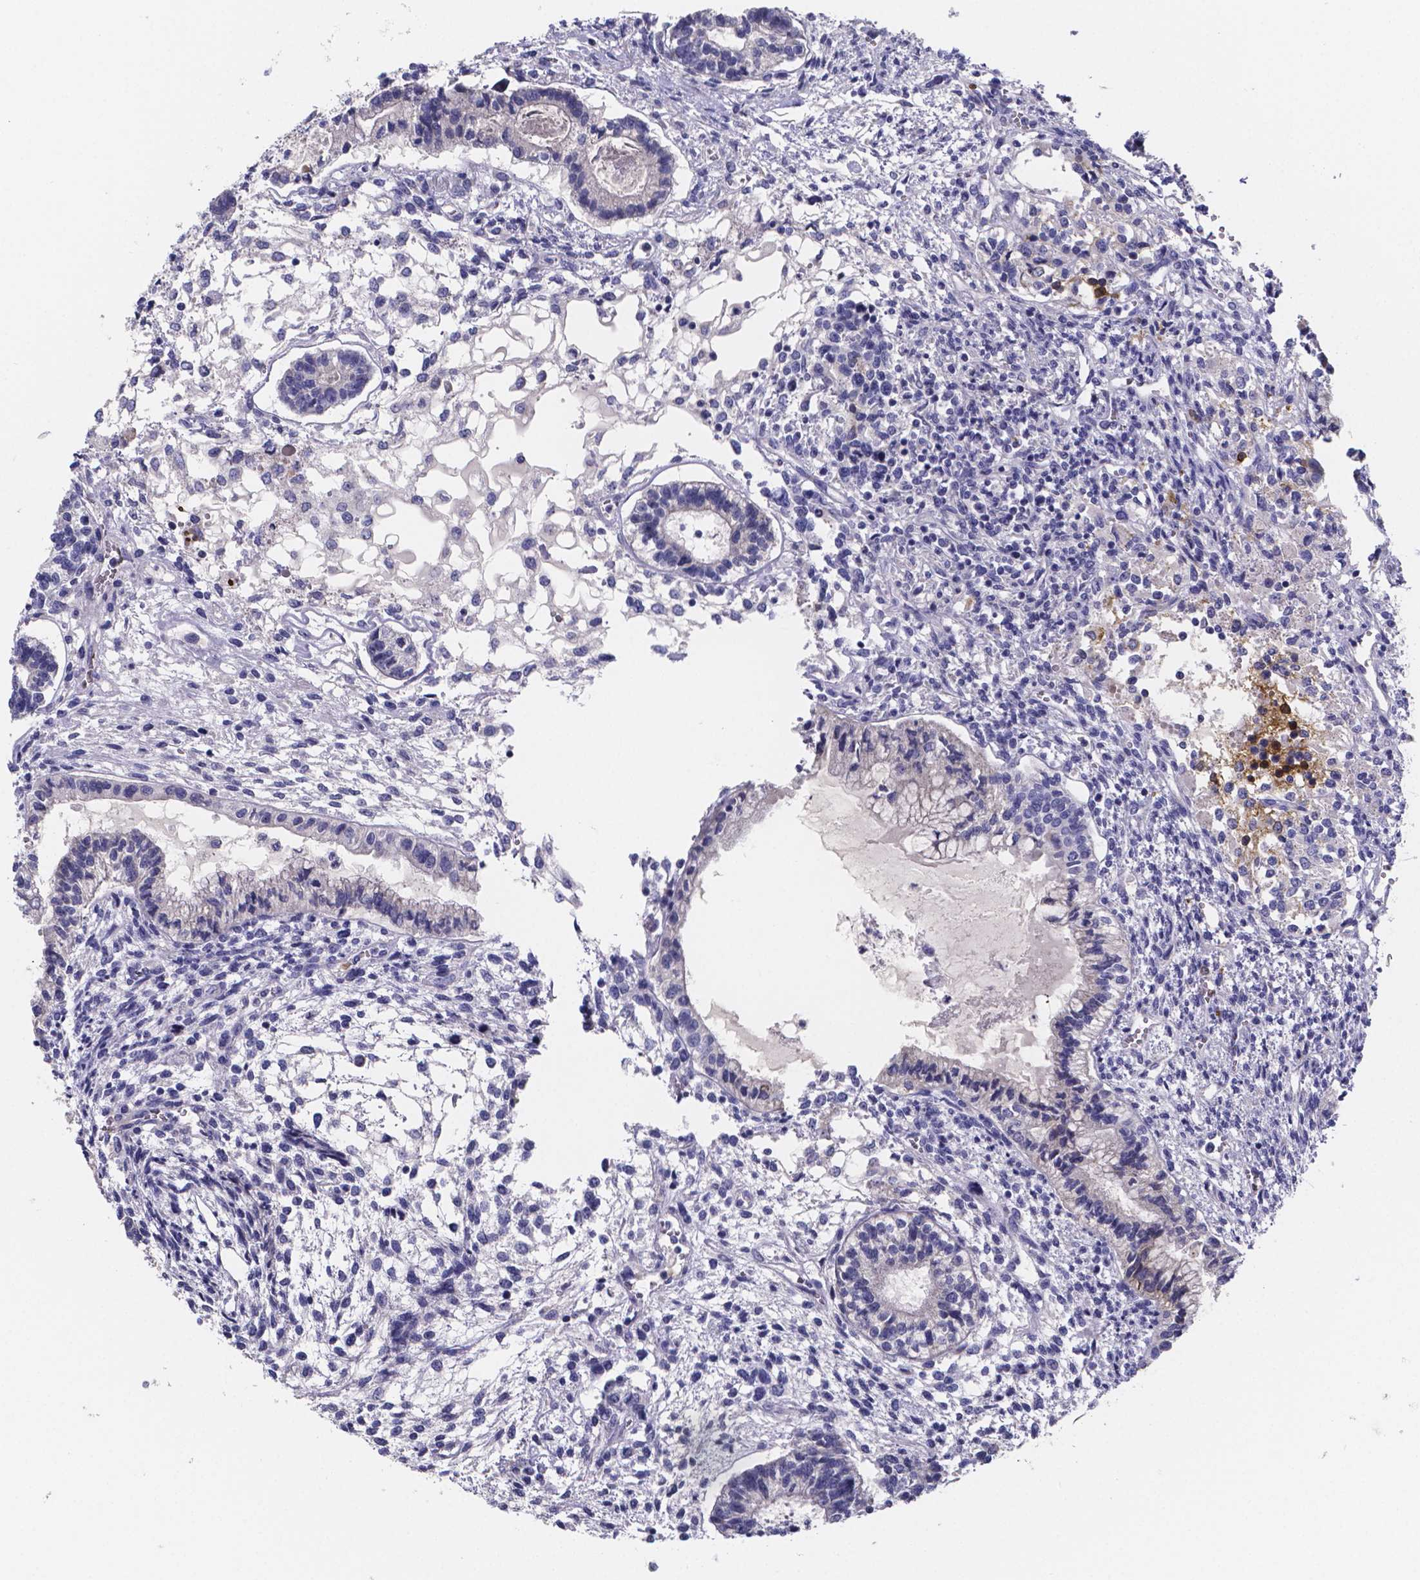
{"staining": {"intensity": "negative", "quantity": "none", "location": "none"}, "tissue": "testis cancer", "cell_type": "Tumor cells", "image_type": "cancer", "snomed": [{"axis": "morphology", "description": "Carcinoma, Embryonal, NOS"}, {"axis": "topography", "description": "Testis"}], "caption": "Testis cancer (embryonal carcinoma) was stained to show a protein in brown. There is no significant staining in tumor cells.", "gene": "GABRA3", "patient": {"sex": "male", "age": 37}}